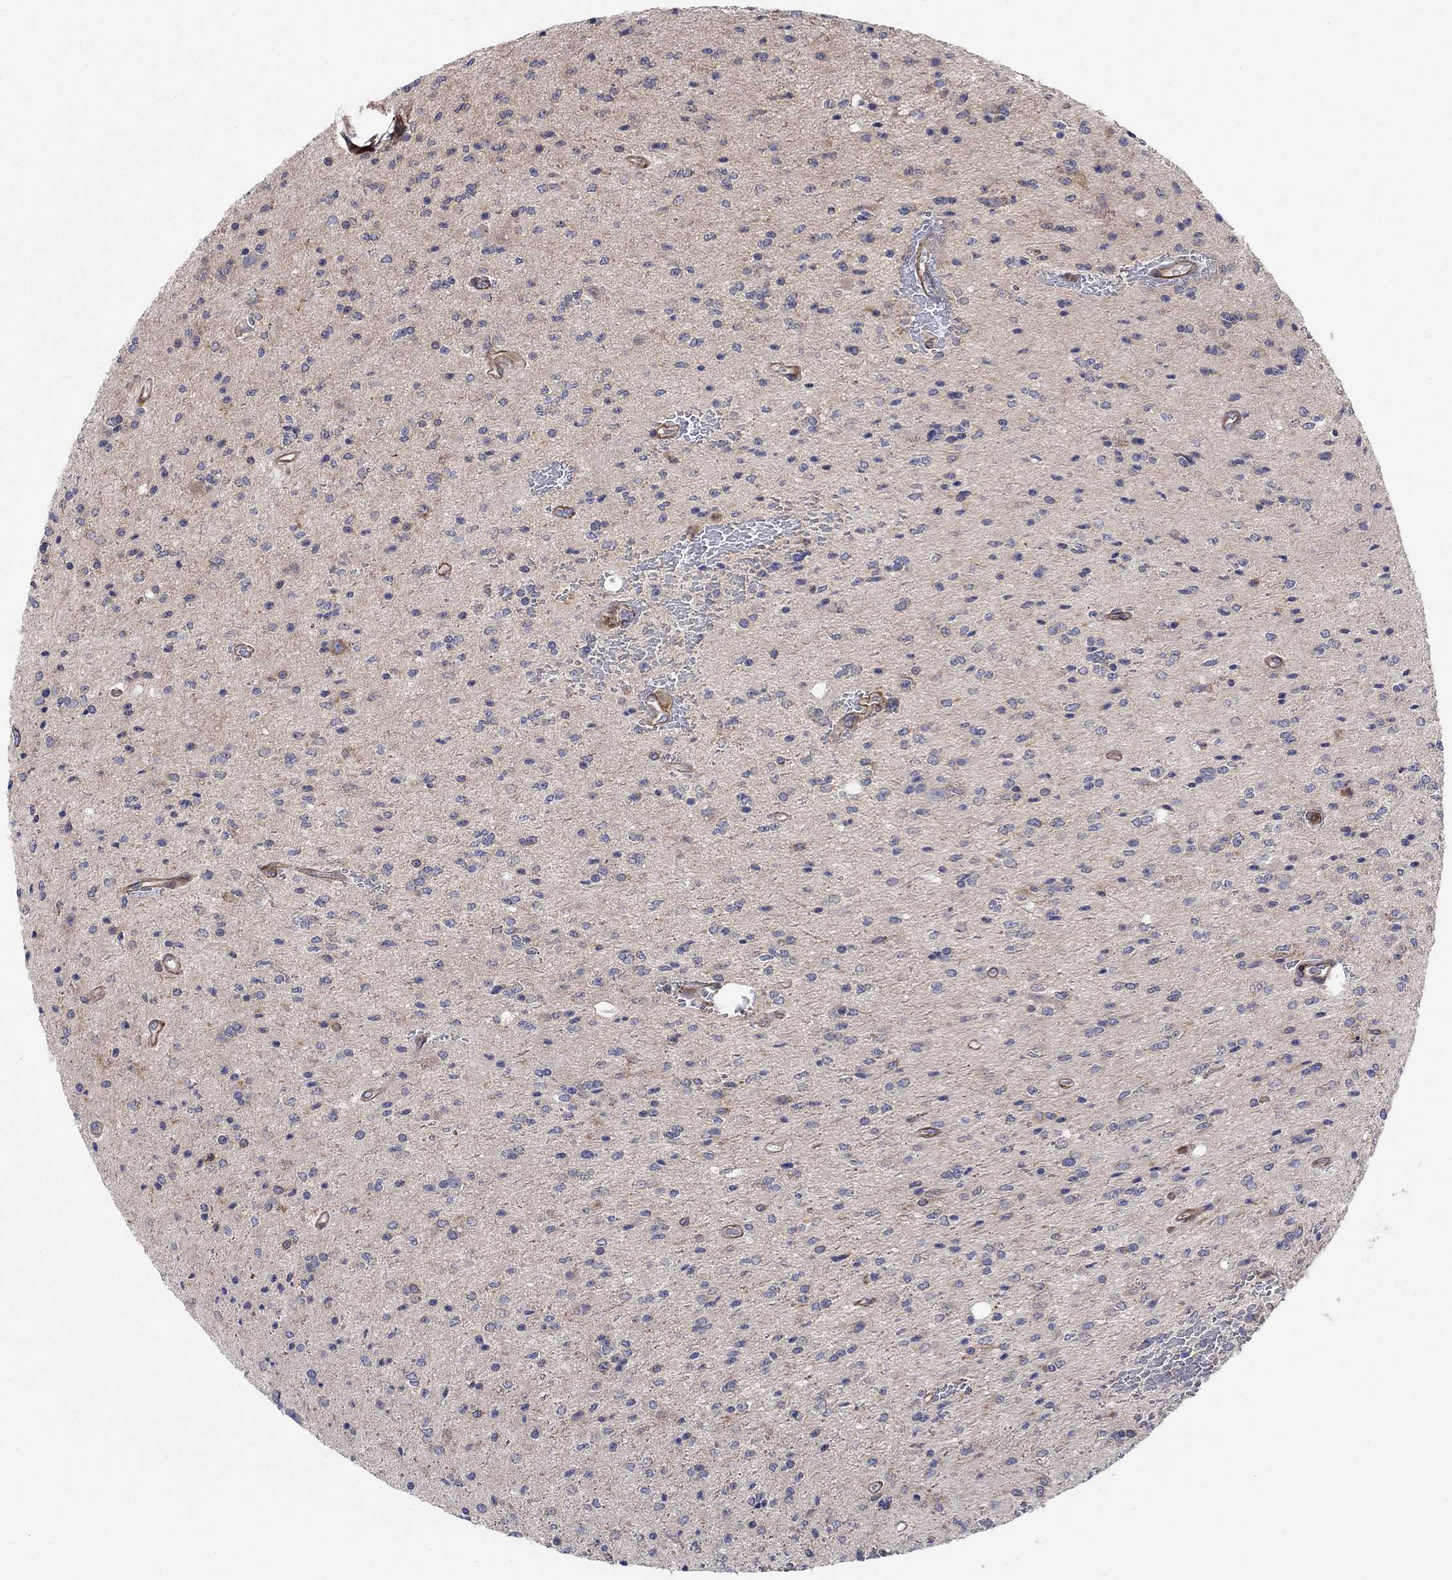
{"staining": {"intensity": "moderate", "quantity": "<25%", "location": "cytoplasmic/membranous"}, "tissue": "glioma", "cell_type": "Tumor cells", "image_type": "cancer", "snomed": [{"axis": "morphology", "description": "Glioma, malignant, Low grade"}, {"axis": "topography", "description": "Brain"}], "caption": "Protein positivity by immunohistochemistry (IHC) exhibits moderate cytoplasmic/membranous expression in approximately <25% of tumor cells in glioma.", "gene": "PAG1", "patient": {"sex": "male", "age": 67}}